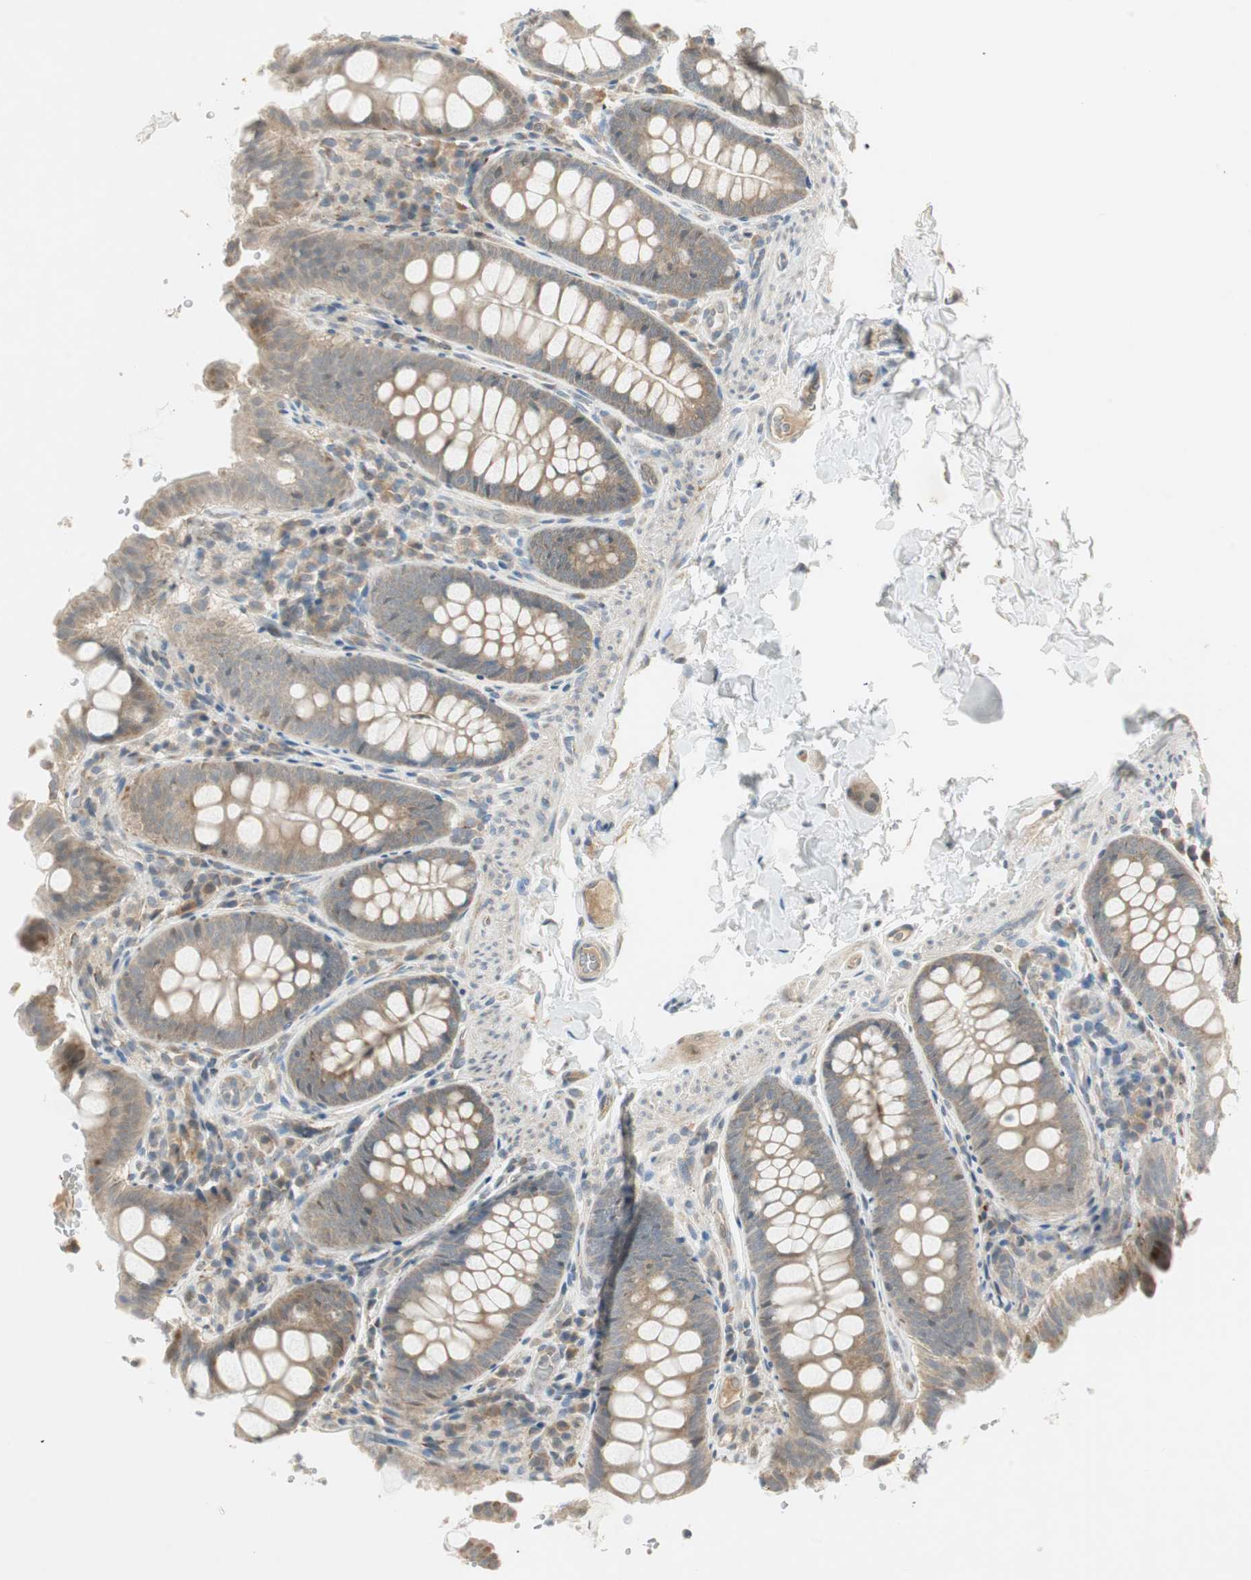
{"staining": {"intensity": "weak", "quantity": ">75%", "location": "cytoplasmic/membranous"}, "tissue": "colon", "cell_type": "Endothelial cells", "image_type": "normal", "snomed": [{"axis": "morphology", "description": "Normal tissue, NOS"}, {"axis": "topography", "description": "Colon"}], "caption": "Protein staining demonstrates weak cytoplasmic/membranous positivity in about >75% of endothelial cells in normal colon.", "gene": "USP2", "patient": {"sex": "female", "age": 61}}